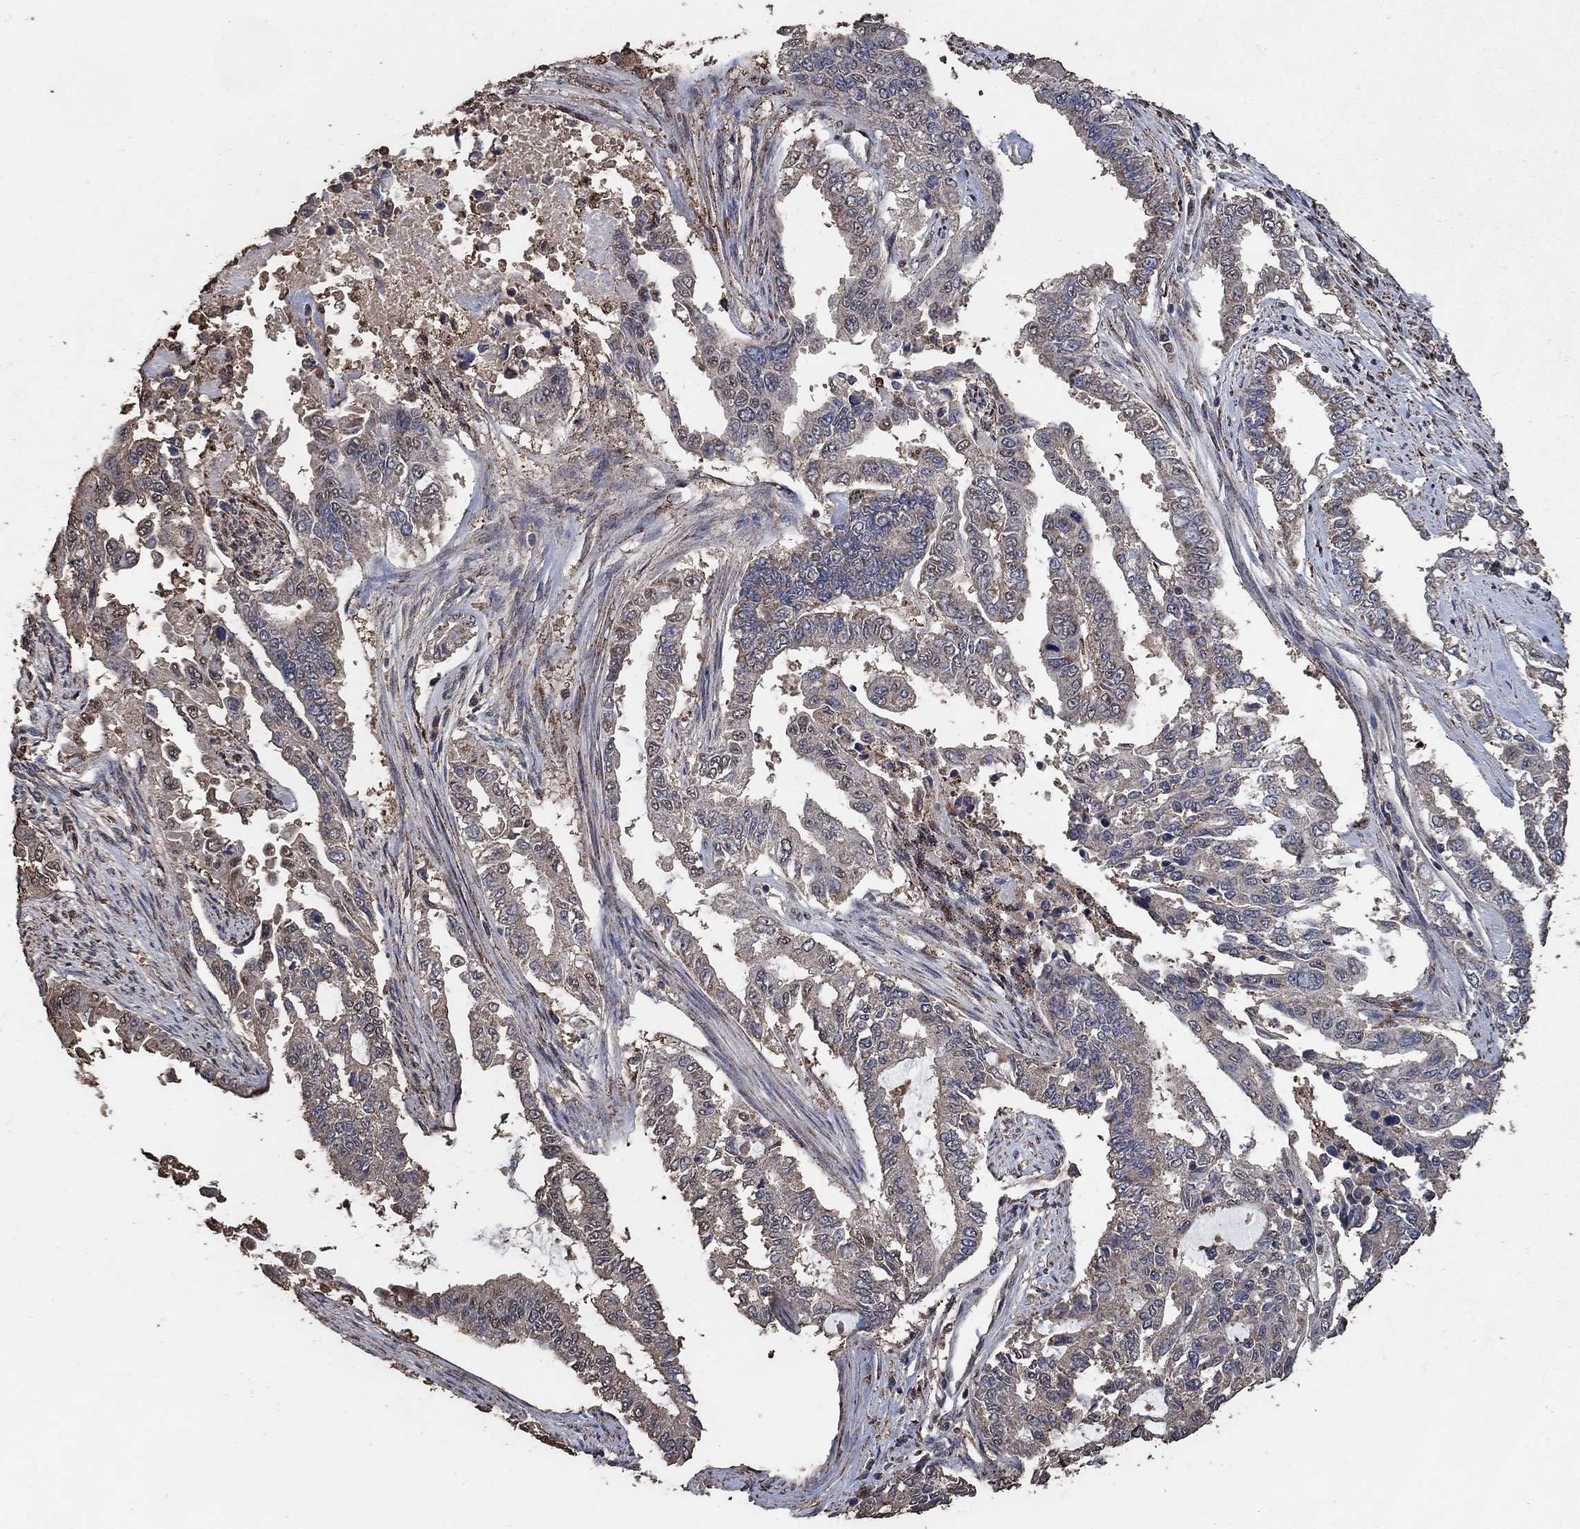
{"staining": {"intensity": "weak", "quantity": "25%-75%", "location": "cytoplasmic/membranous,nuclear"}, "tissue": "endometrial cancer", "cell_type": "Tumor cells", "image_type": "cancer", "snomed": [{"axis": "morphology", "description": "Adenocarcinoma, NOS"}, {"axis": "topography", "description": "Uterus"}], "caption": "An immunohistochemistry micrograph of tumor tissue is shown. Protein staining in brown labels weak cytoplasmic/membranous and nuclear positivity in endometrial cancer (adenocarcinoma) within tumor cells.", "gene": "MRPS24", "patient": {"sex": "female", "age": 59}}